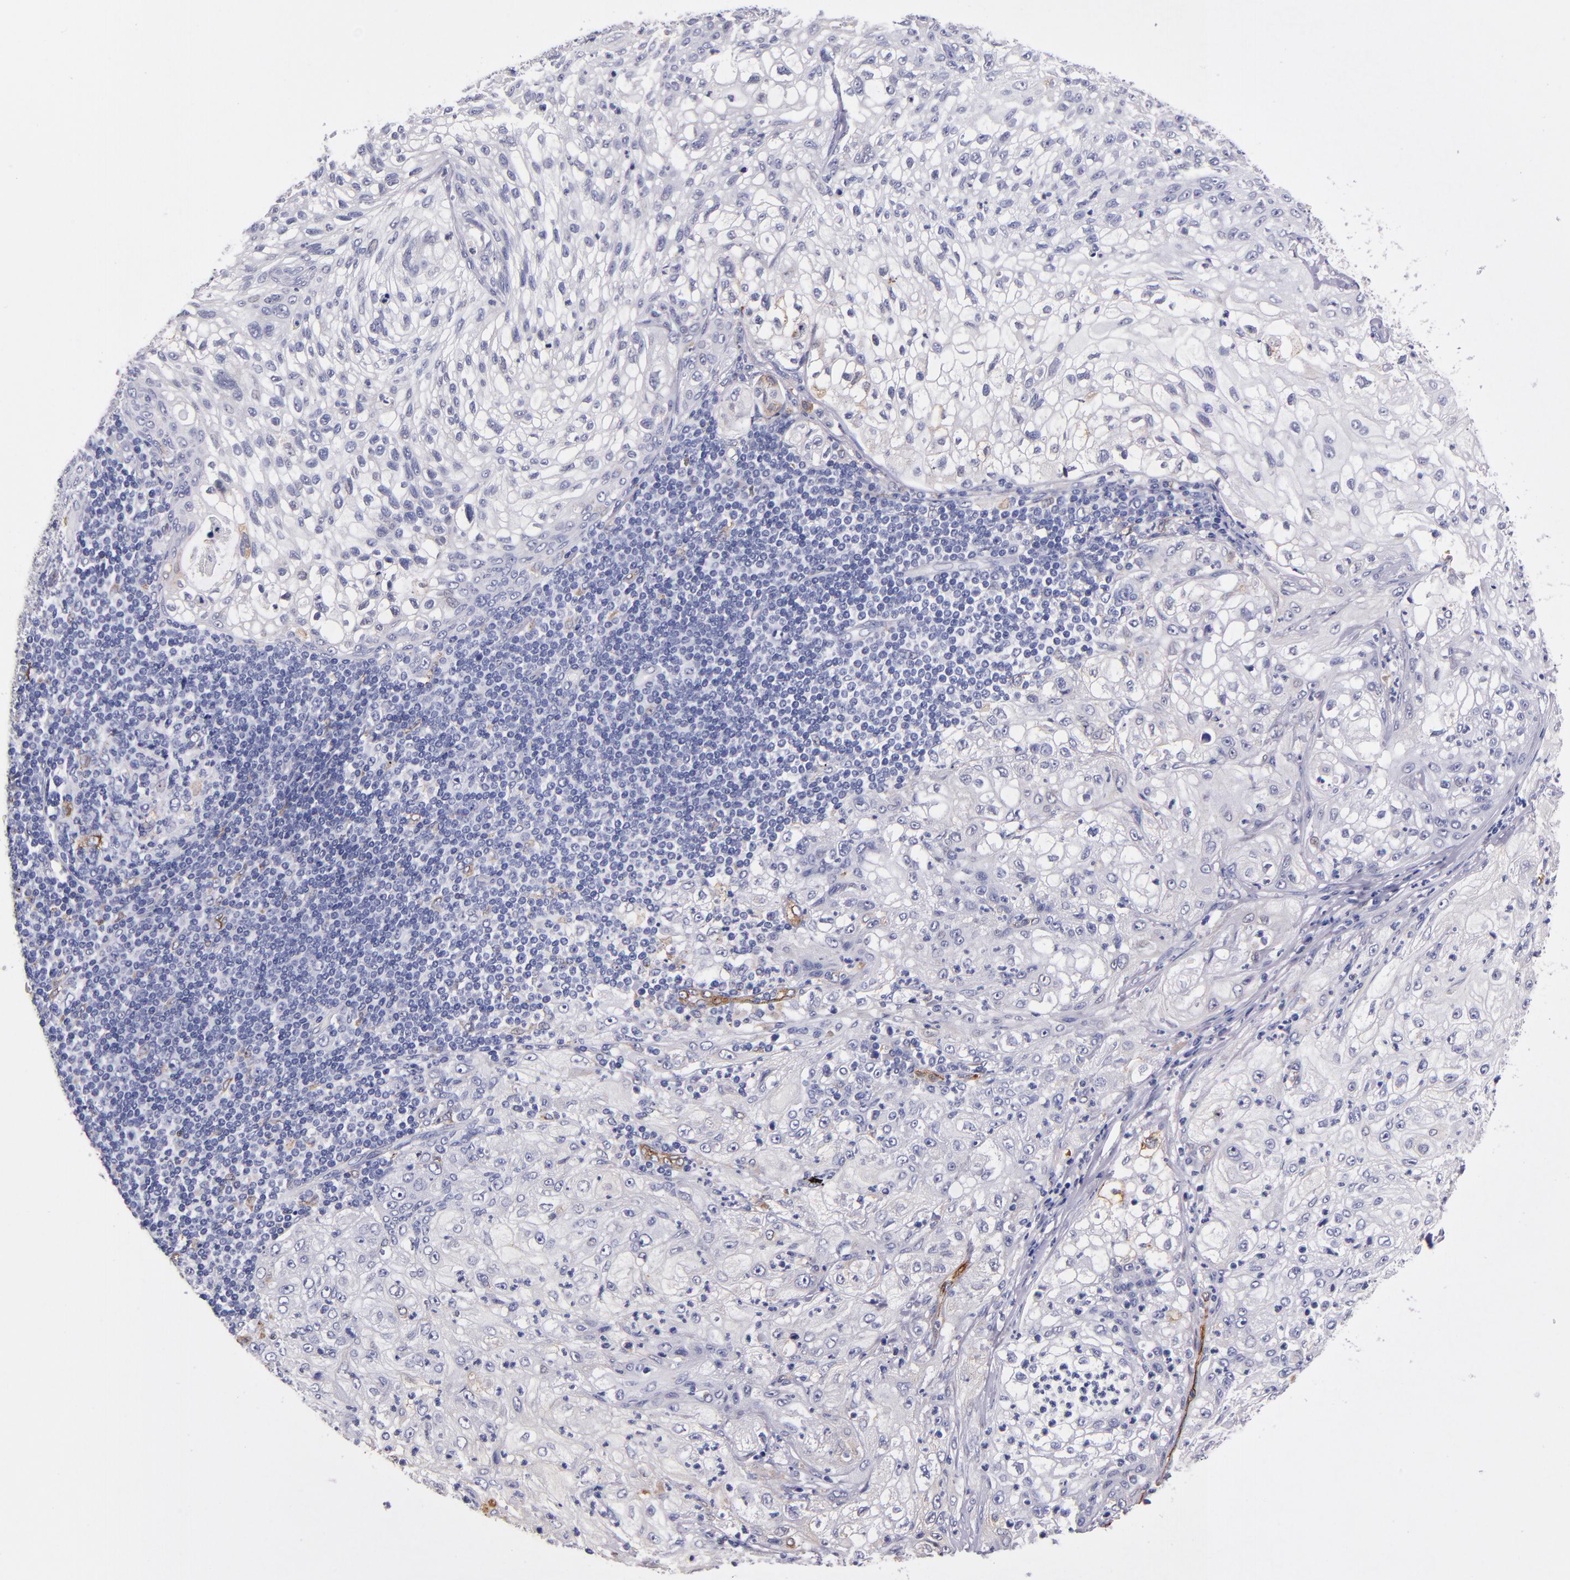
{"staining": {"intensity": "negative", "quantity": "none", "location": "none"}, "tissue": "lung cancer", "cell_type": "Tumor cells", "image_type": "cancer", "snomed": [{"axis": "morphology", "description": "Inflammation, NOS"}, {"axis": "morphology", "description": "Squamous cell carcinoma, NOS"}, {"axis": "topography", "description": "Lymph node"}, {"axis": "topography", "description": "Soft tissue"}, {"axis": "topography", "description": "Lung"}], "caption": "IHC histopathology image of human squamous cell carcinoma (lung) stained for a protein (brown), which shows no expression in tumor cells. Brightfield microscopy of immunohistochemistry (IHC) stained with DAB (3,3'-diaminobenzidine) (brown) and hematoxylin (blue), captured at high magnification.", "gene": "SELP", "patient": {"sex": "male", "age": 66}}